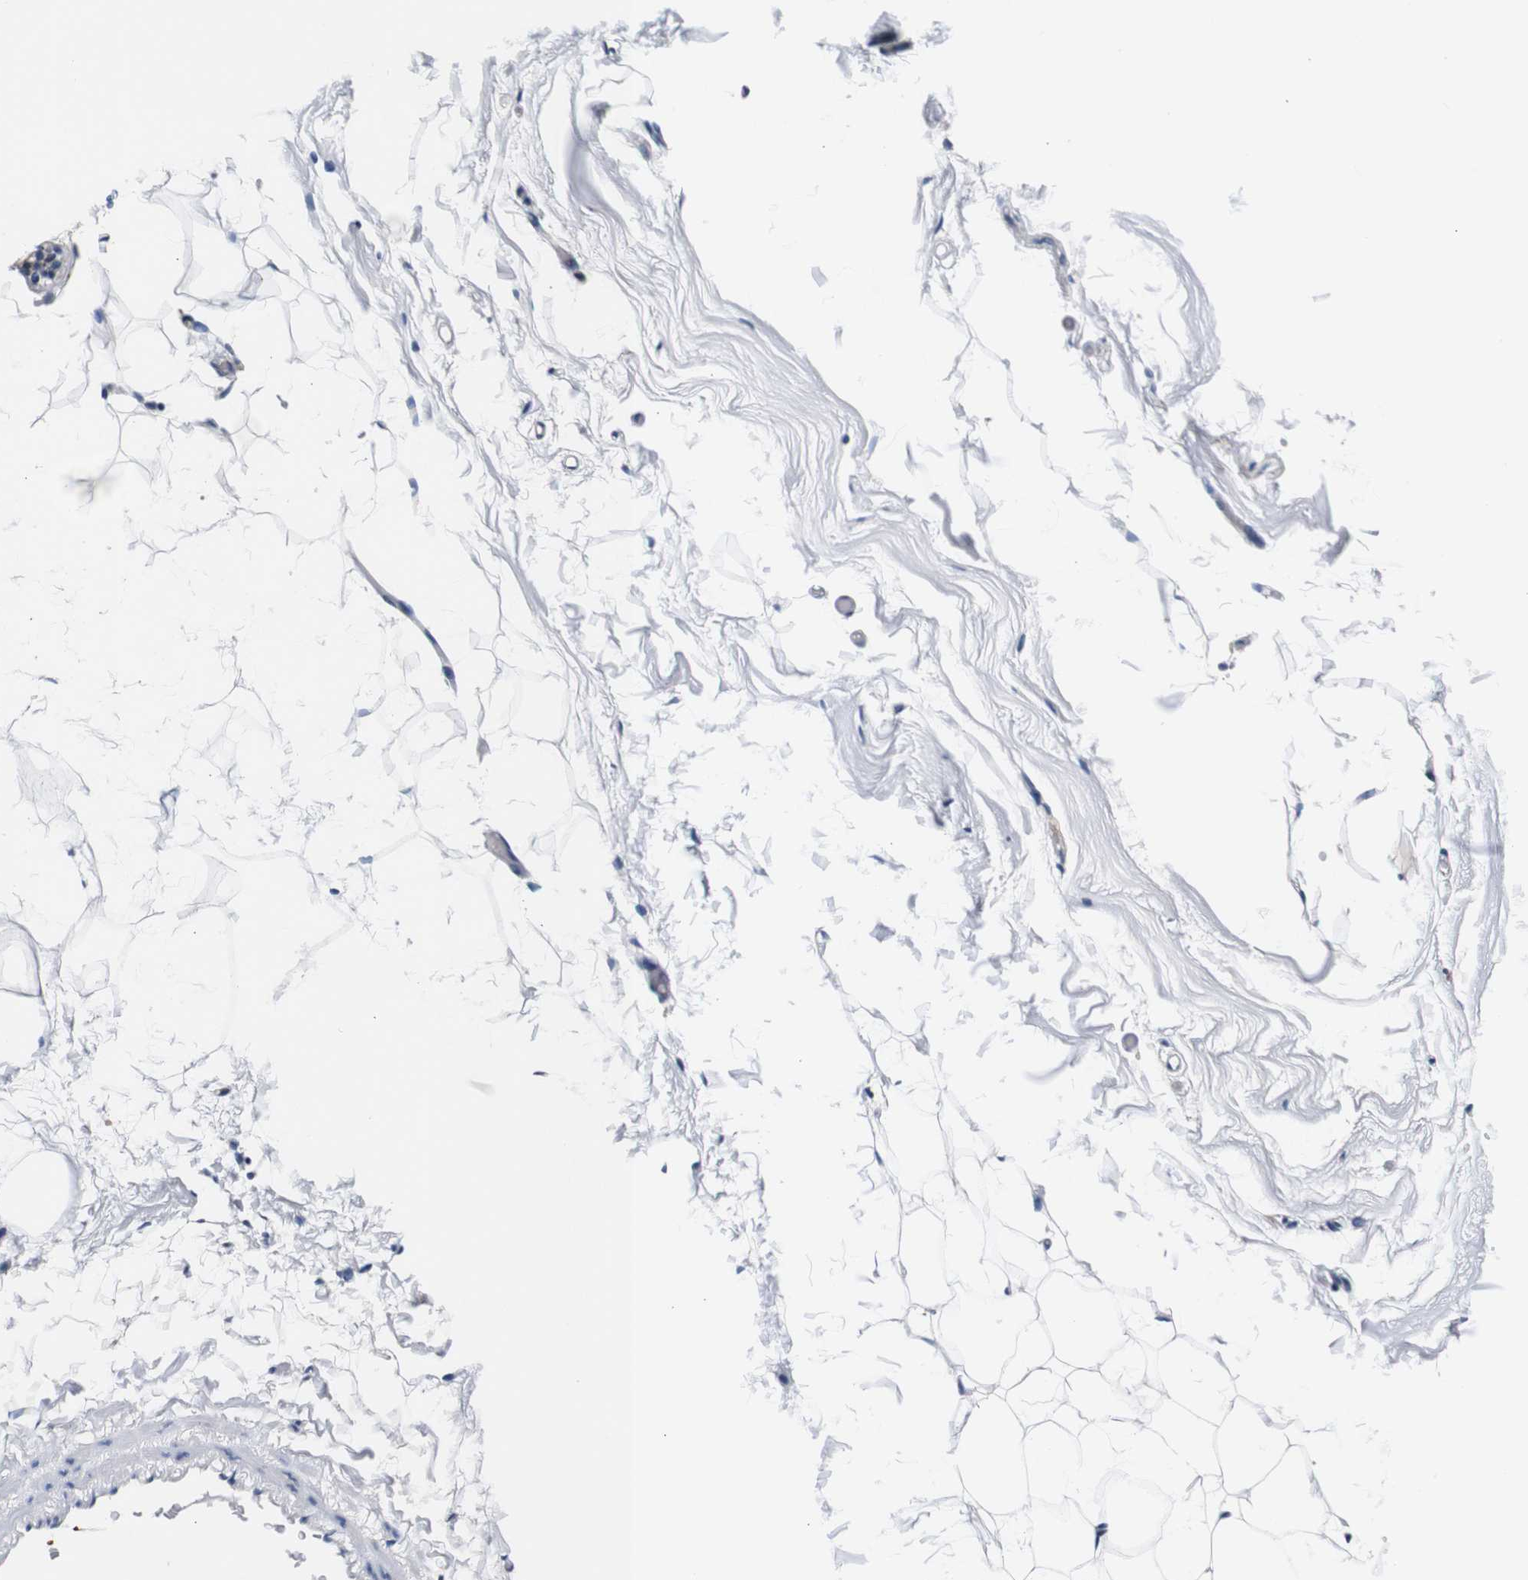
{"staining": {"intensity": "negative", "quantity": "none", "location": "none"}, "tissue": "adipose tissue", "cell_type": "Adipocytes", "image_type": "normal", "snomed": [{"axis": "morphology", "description": "Normal tissue, NOS"}, {"axis": "topography", "description": "Breast"}, {"axis": "topography", "description": "Soft tissue"}], "caption": "IHC histopathology image of benign adipose tissue: human adipose tissue stained with DAB (3,3'-diaminobenzidine) displays no significant protein expression in adipocytes.", "gene": "GP1BA", "patient": {"sex": "female", "age": 75}}